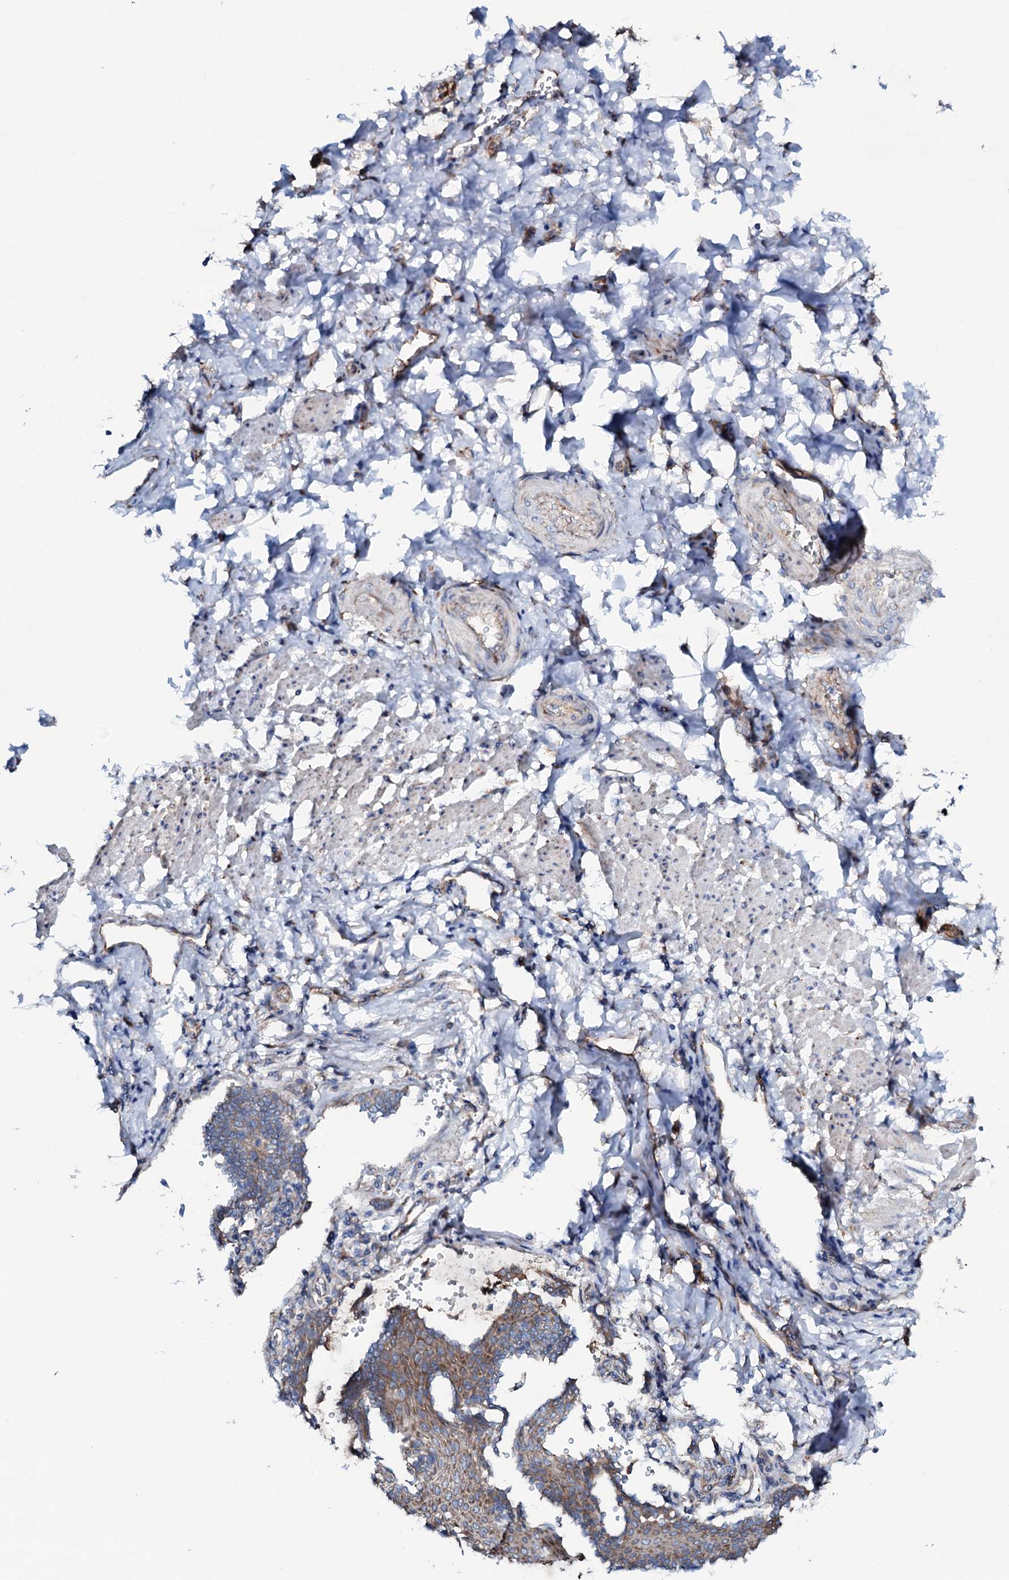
{"staining": {"intensity": "moderate", "quantity": ">75%", "location": "cytoplasmic/membranous"}, "tissue": "stomach cancer", "cell_type": "Tumor cells", "image_type": "cancer", "snomed": [{"axis": "morphology", "description": "Adenocarcinoma, NOS"}, {"axis": "topography", "description": "Stomach"}], "caption": "Stomach adenocarcinoma was stained to show a protein in brown. There is medium levels of moderate cytoplasmic/membranous expression in approximately >75% of tumor cells.", "gene": "STARD13", "patient": {"sex": "male", "age": 62}}